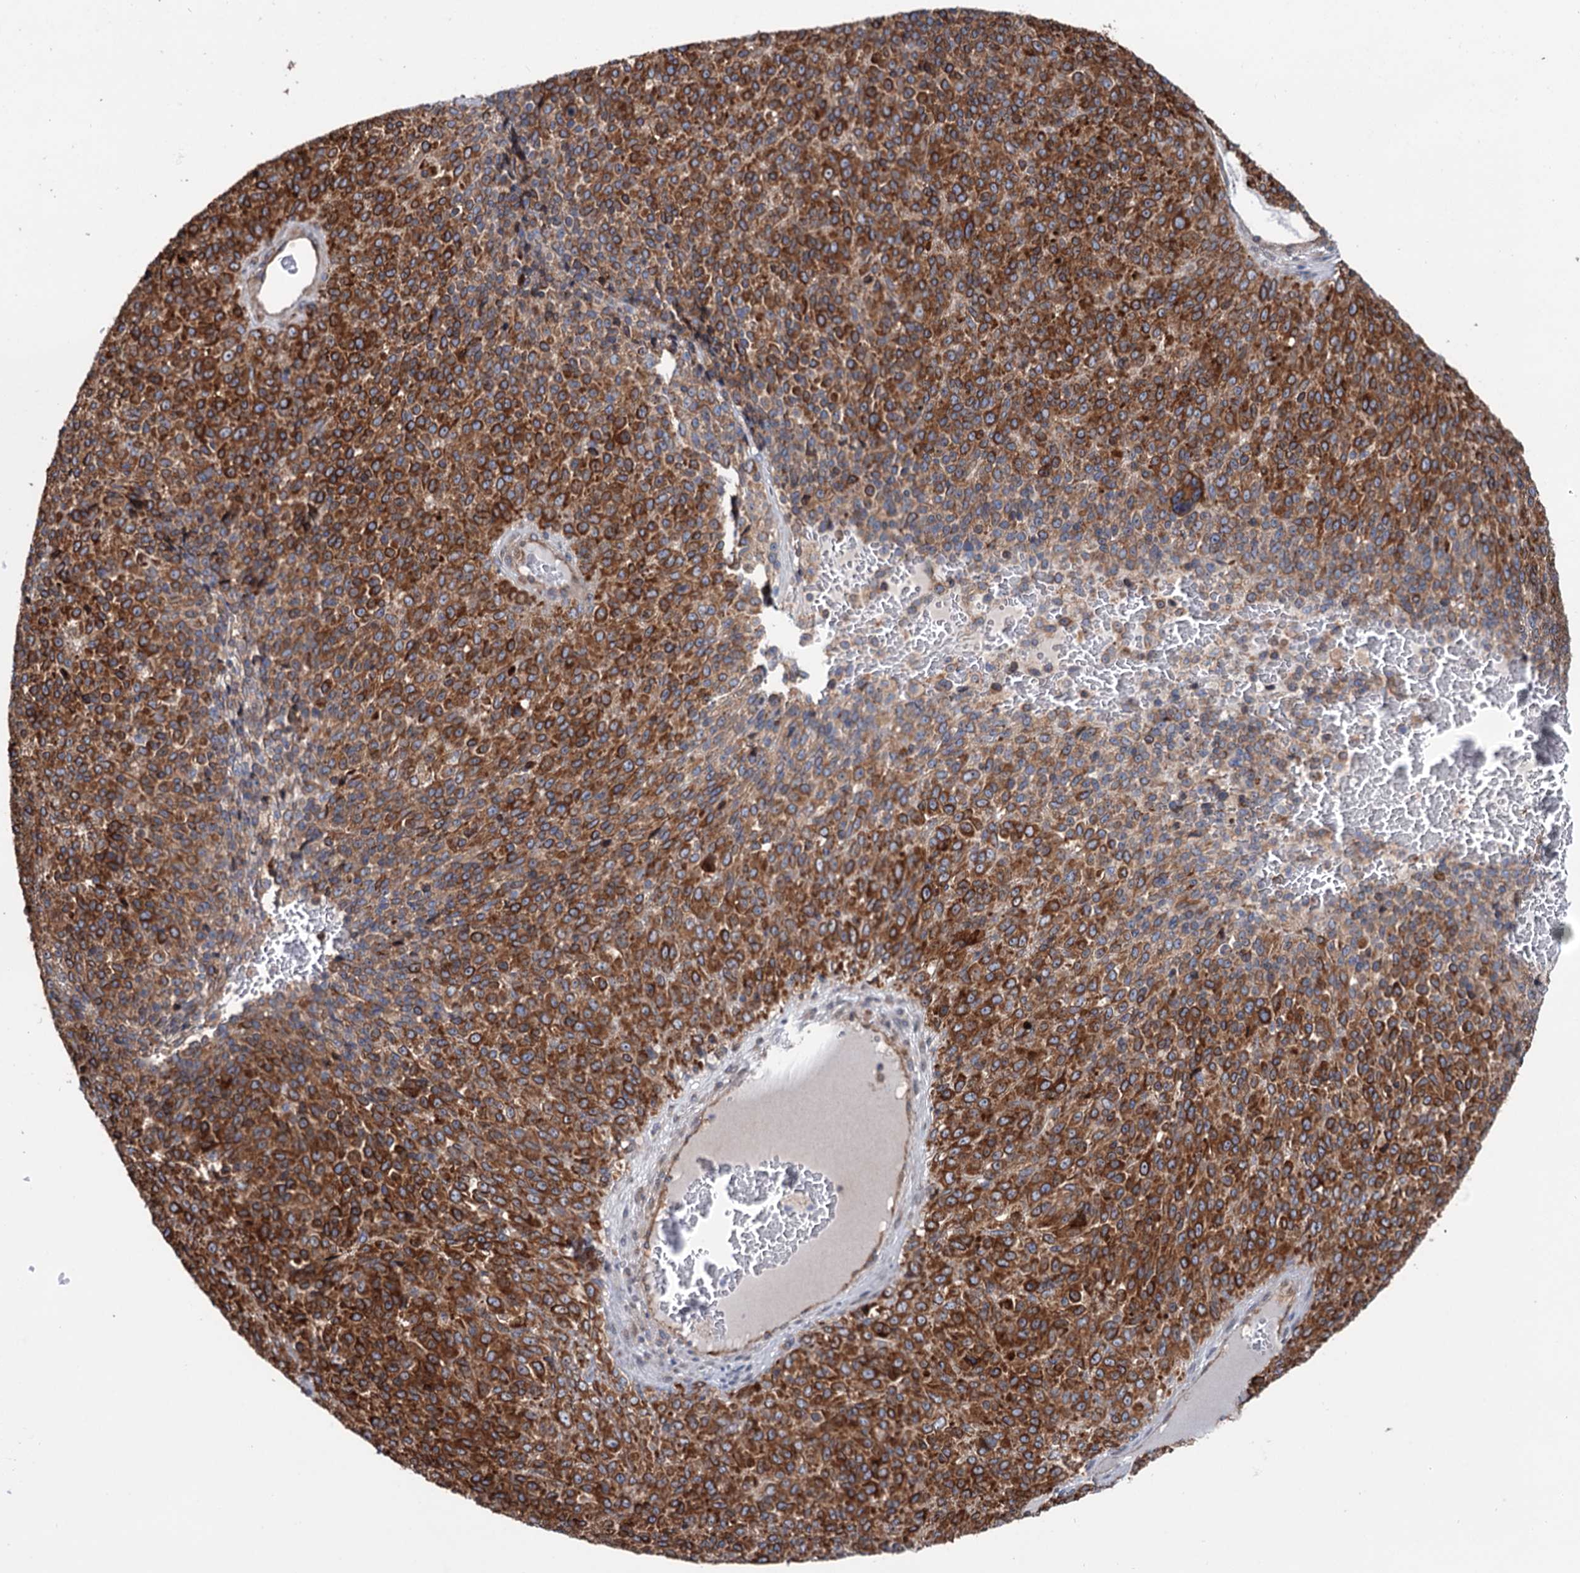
{"staining": {"intensity": "strong", "quantity": ">75%", "location": "cytoplasmic/membranous"}, "tissue": "melanoma", "cell_type": "Tumor cells", "image_type": "cancer", "snomed": [{"axis": "morphology", "description": "Malignant melanoma, Metastatic site"}, {"axis": "topography", "description": "Brain"}], "caption": "Strong cytoplasmic/membranous expression for a protein is present in approximately >75% of tumor cells of malignant melanoma (metastatic site) using immunohistochemistry (IHC).", "gene": "PTDSS2", "patient": {"sex": "female", "age": 56}}